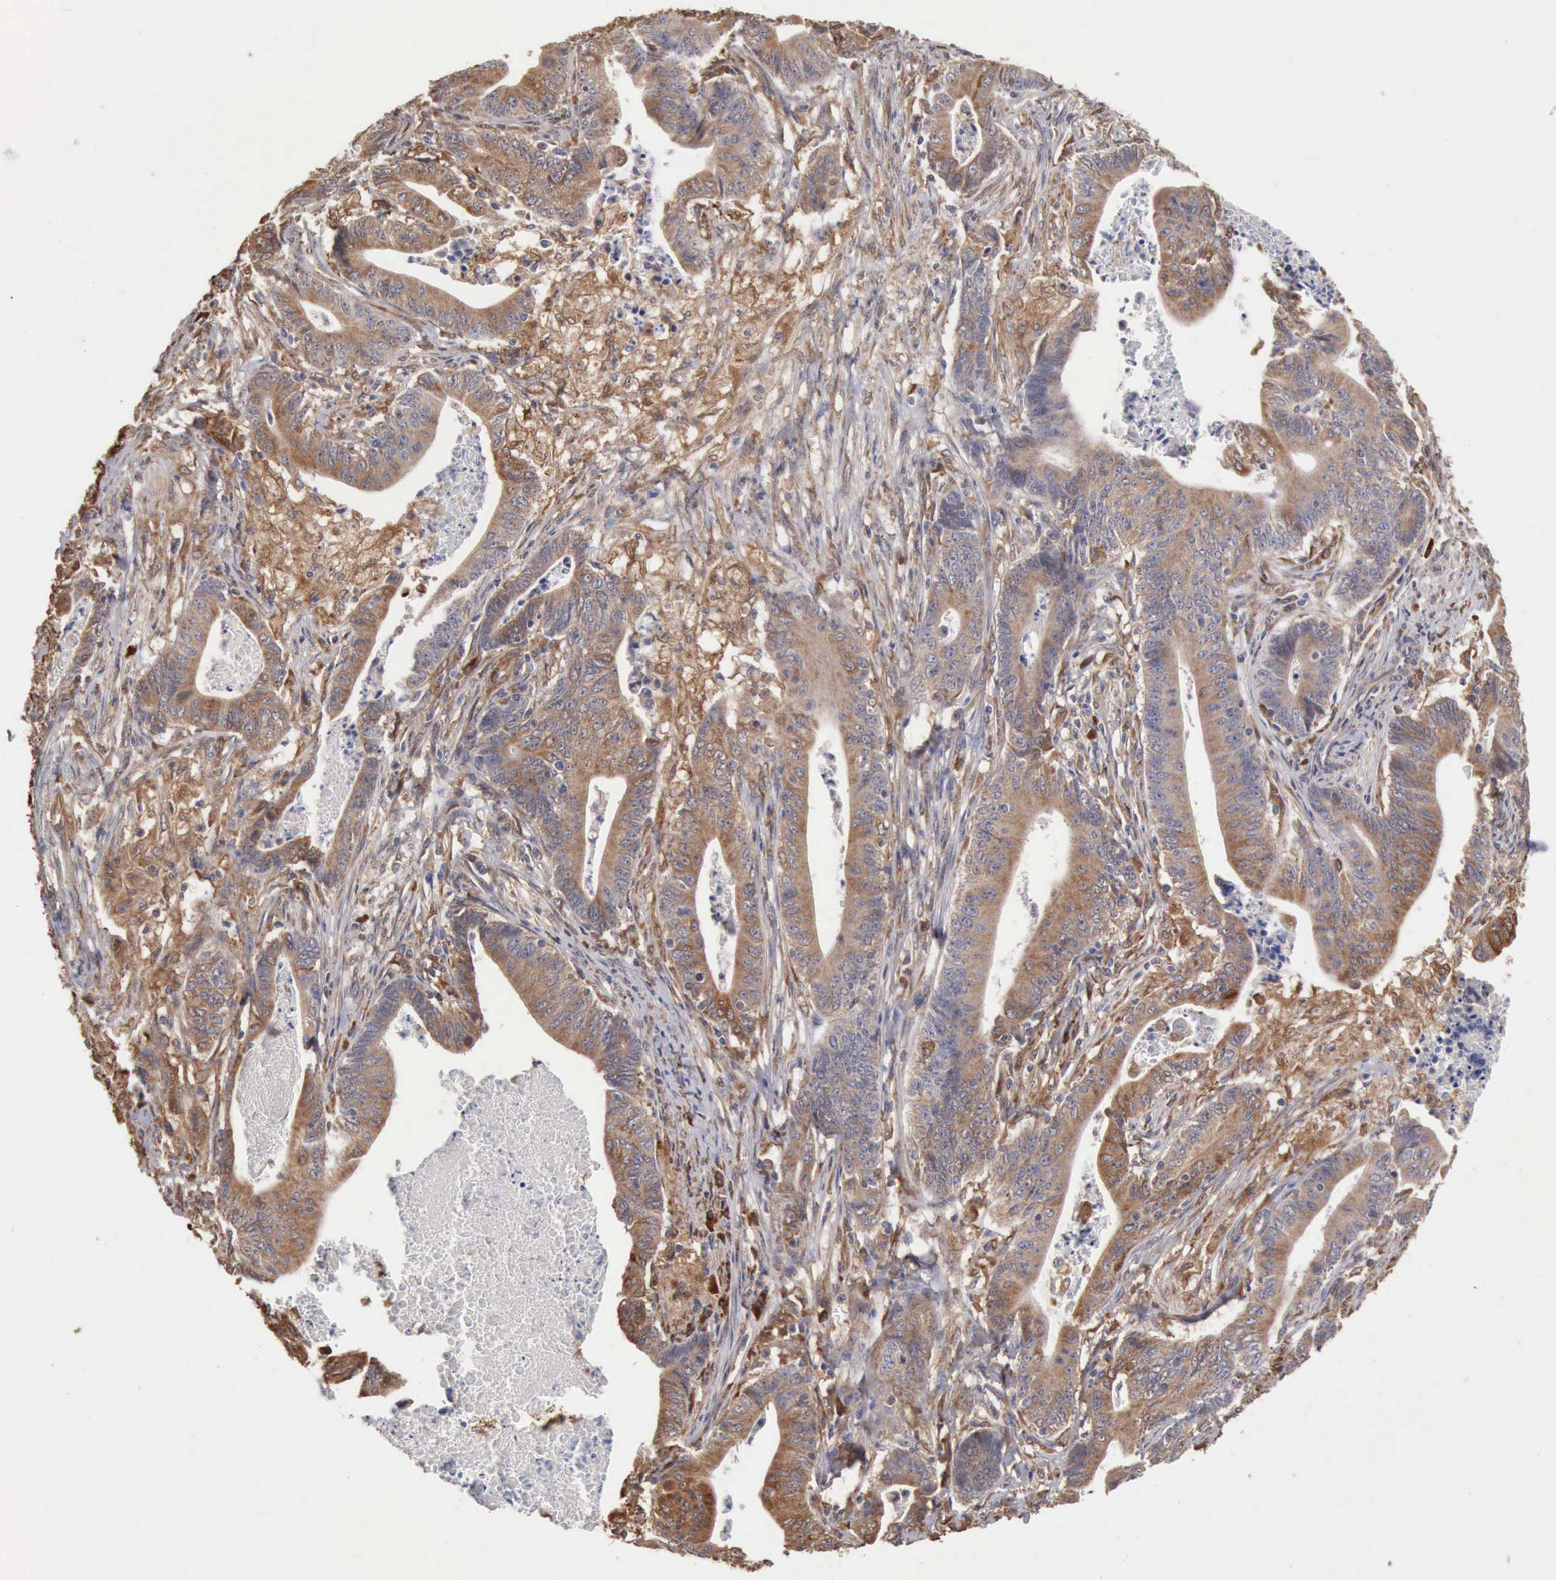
{"staining": {"intensity": "moderate", "quantity": ">75%", "location": "cytoplasmic/membranous"}, "tissue": "stomach cancer", "cell_type": "Tumor cells", "image_type": "cancer", "snomed": [{"axis": "morphology", "description": "Adenocarcinoma, NOS"}, {"axis": "topography", "description": "Stomach, lower"}], "caption": "Tumor cells display medium levels of moderate cytoplasmic/membranous positivity in about >75% of cells in adenocarcinoma (stomach). Using DAB (brown) and hematoxylin (blue) stains, captured at high magnification using brightfield microscopy.", "gene": "APOL2", "patient": {"sex": "female", "age": 86}}